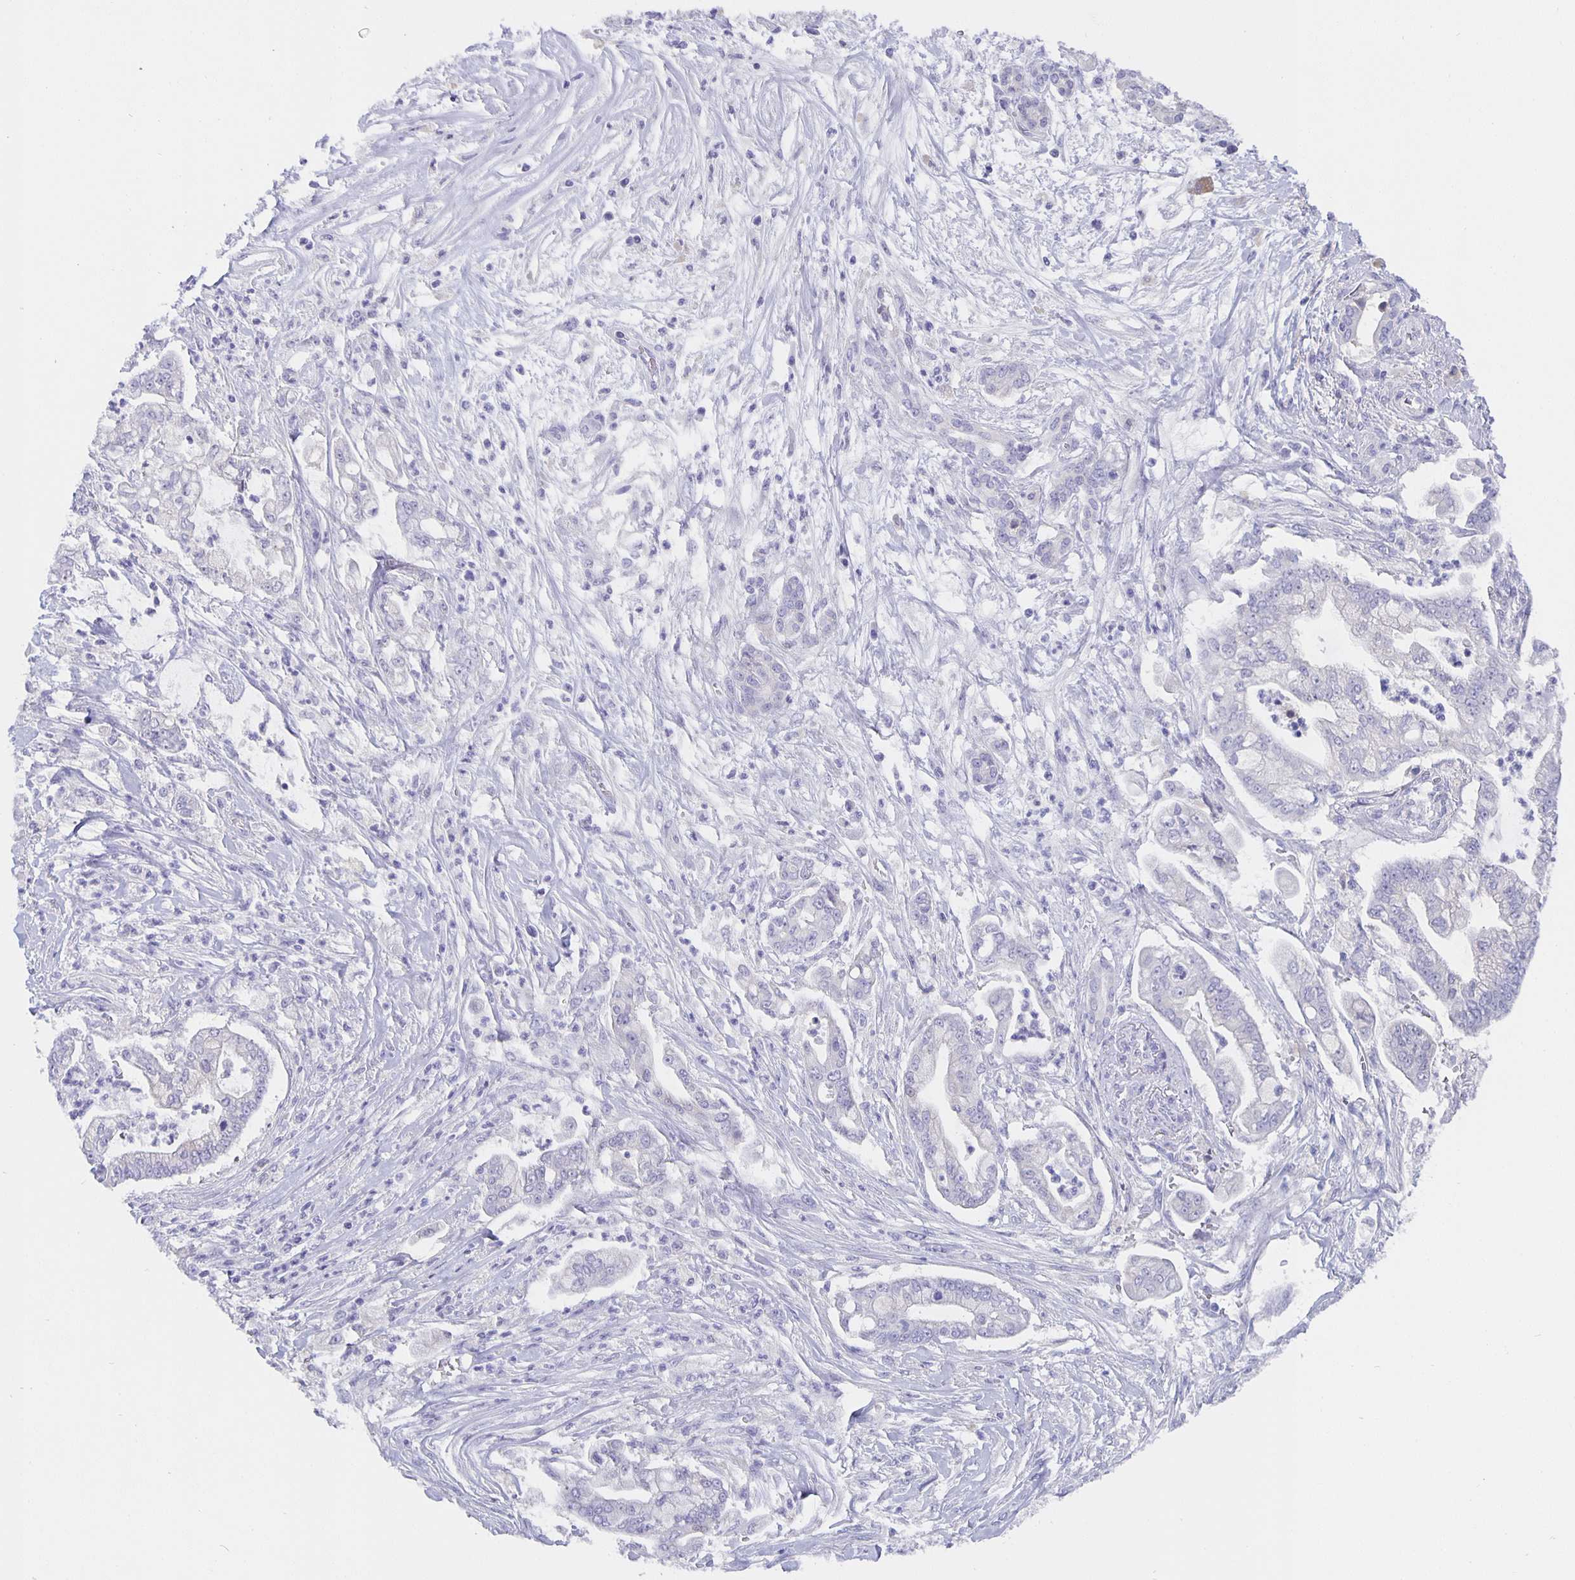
{"staining": {"intensity": "negative", "quantity": "none", "location": "none"}, "tissue": "pancreatic cancer", "cell_type": "Tumor cells", "image_type": "cancer", "snomed": [{"axis": "morphology", "description": "Adenocarcinoma, NOS"}, {"axis": "topography", "description": "Pancreas"}], "caption": "Adenocarcinoma (pancreatic) stained for a protein using immunohistochemistry (IHC) exhibits no staining tumor cells.", "gene": "CFAP74", "patient": {"sex": "female", "age": 69}}